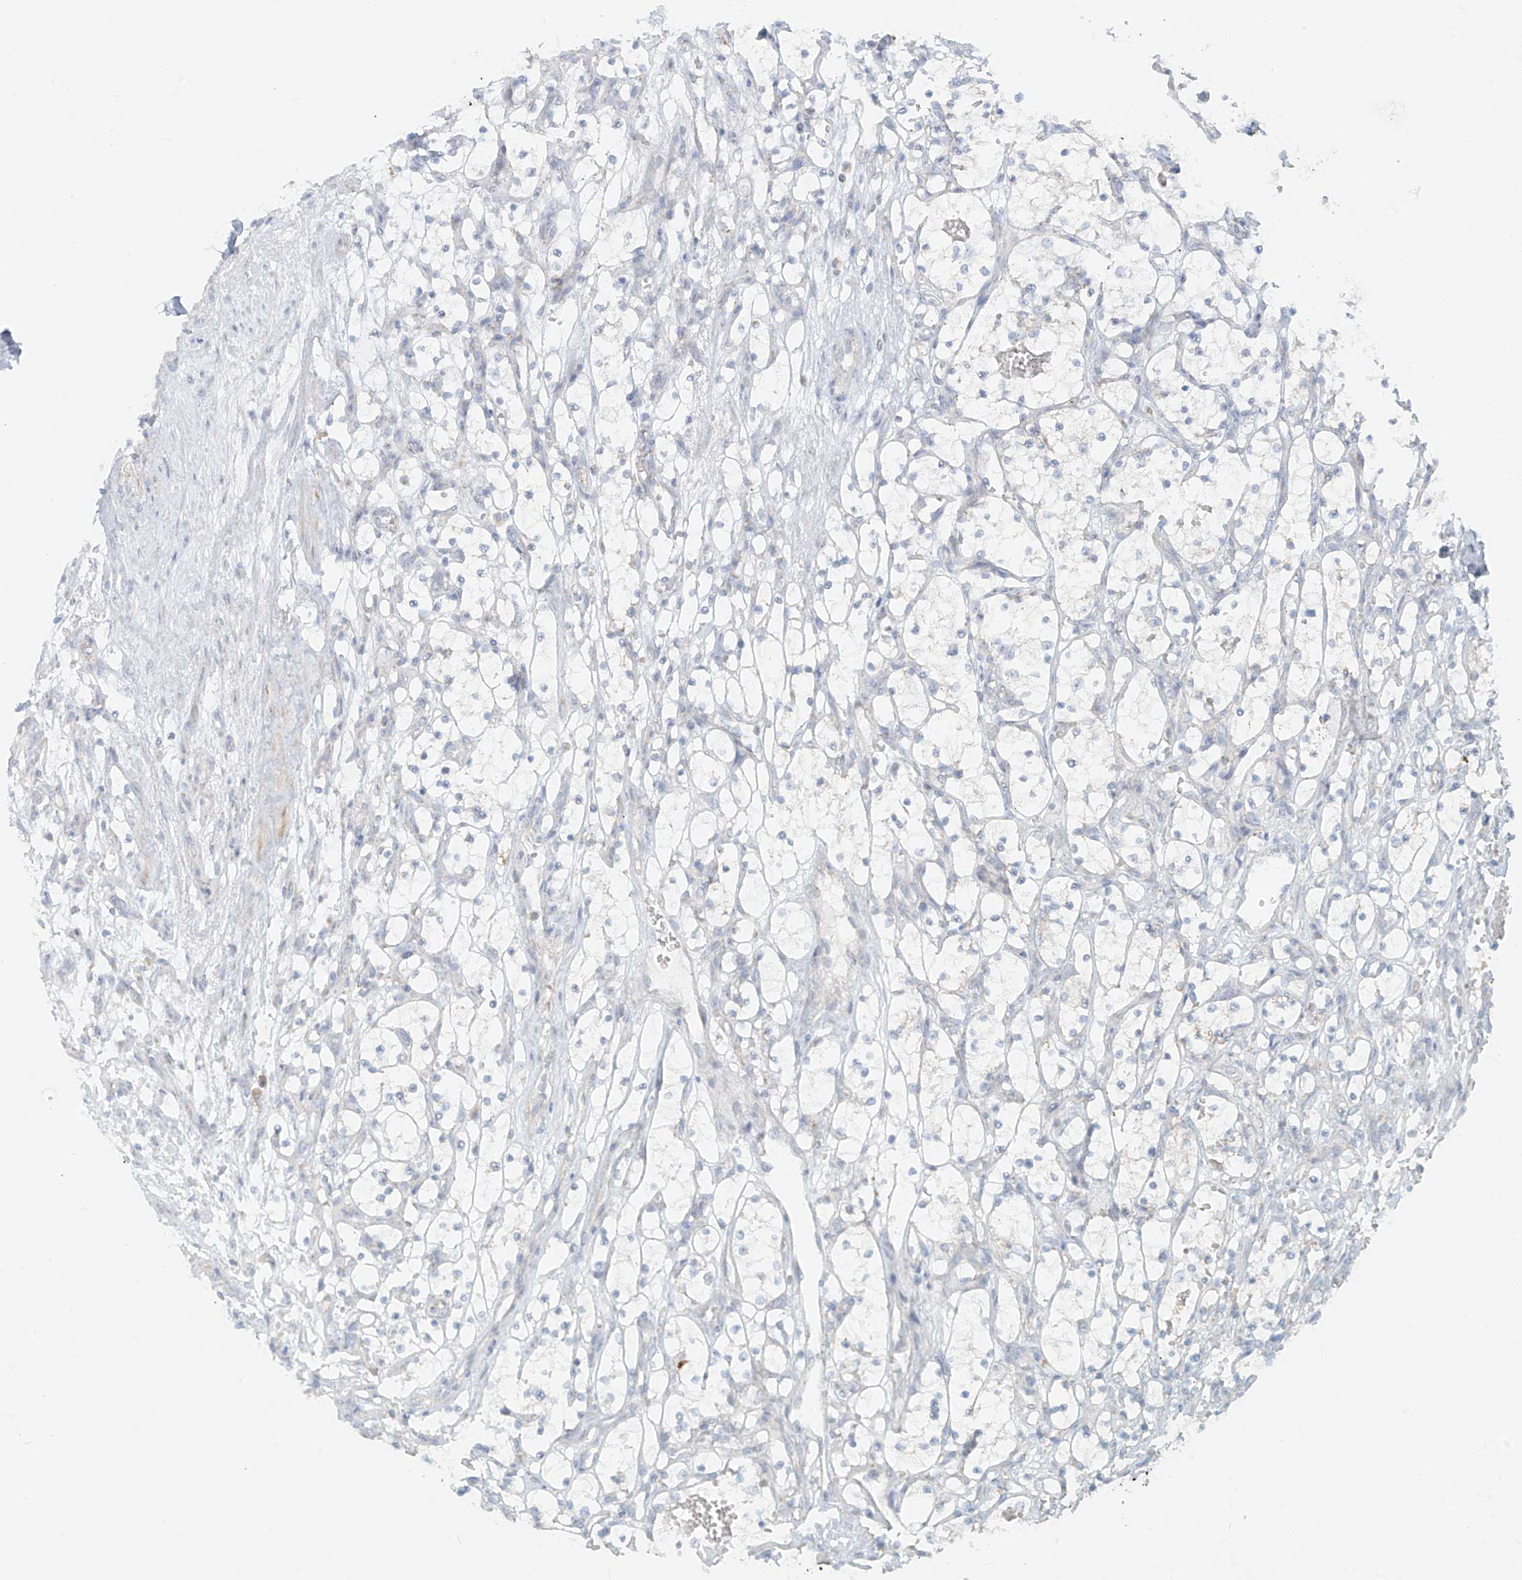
{"staining": {"intensity": "negative", "quantity": "none", "location": "none"}, "tissue": "renal cancer", "cell_type": "Tumor cells", "image_type": "cancer", "snomed": [{"axis": "morphology", "description": "Adenocarcinoma, NOS"}, {"axis": "topography", "description": "Kidney"}], "caption": "A photomicrograph of human renal adenocarcinoma is negative for staining in tumor cells. (Stains: DAB IHC with hematoxylin counter stain, Microscopy: brightfield microscopy at high magnification).", "gene": "UST", "patient": {"sex": "female", "age": 69}}